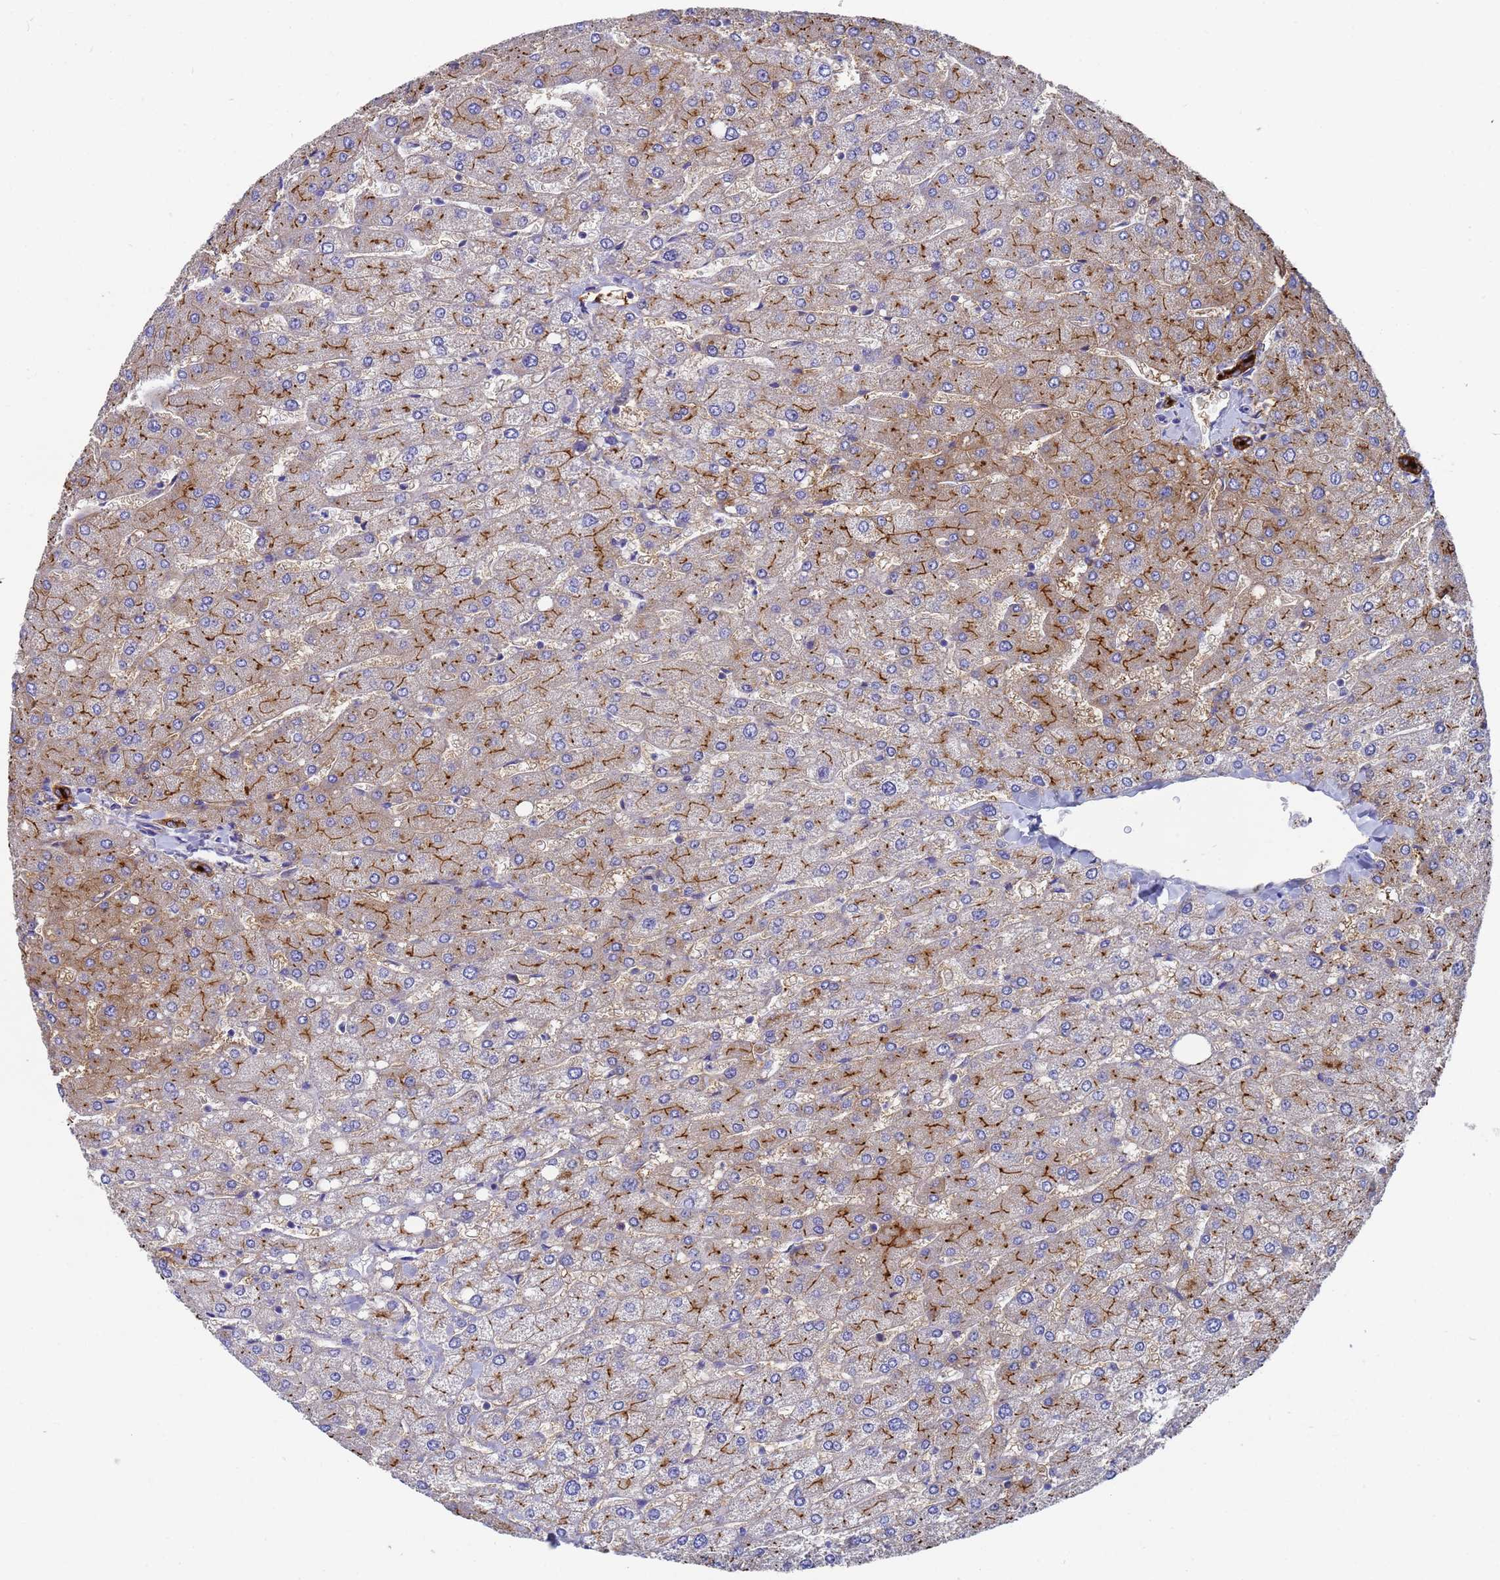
{"staining": {"intensity": "strong", "quantity": ">75%", "location": "cytoplasmic/membranous"}, "tissue": "liver", "cell_type": "Cholangiocytes", "image_type": "normal", "snomed": [{"axis": "morphology", "description": "Normal tissue, NOS"}, {"axis": "topography", "description": "Liver"}], "caption": "Immunohistochemical staining of unremarkable human liver demonstrates high levels of strong cytoplasmic/membranous staining in approximately >75% of cholangiocytes.", "gene": "TM4SF4", "patient": {"sex": "male", "age": 55}}